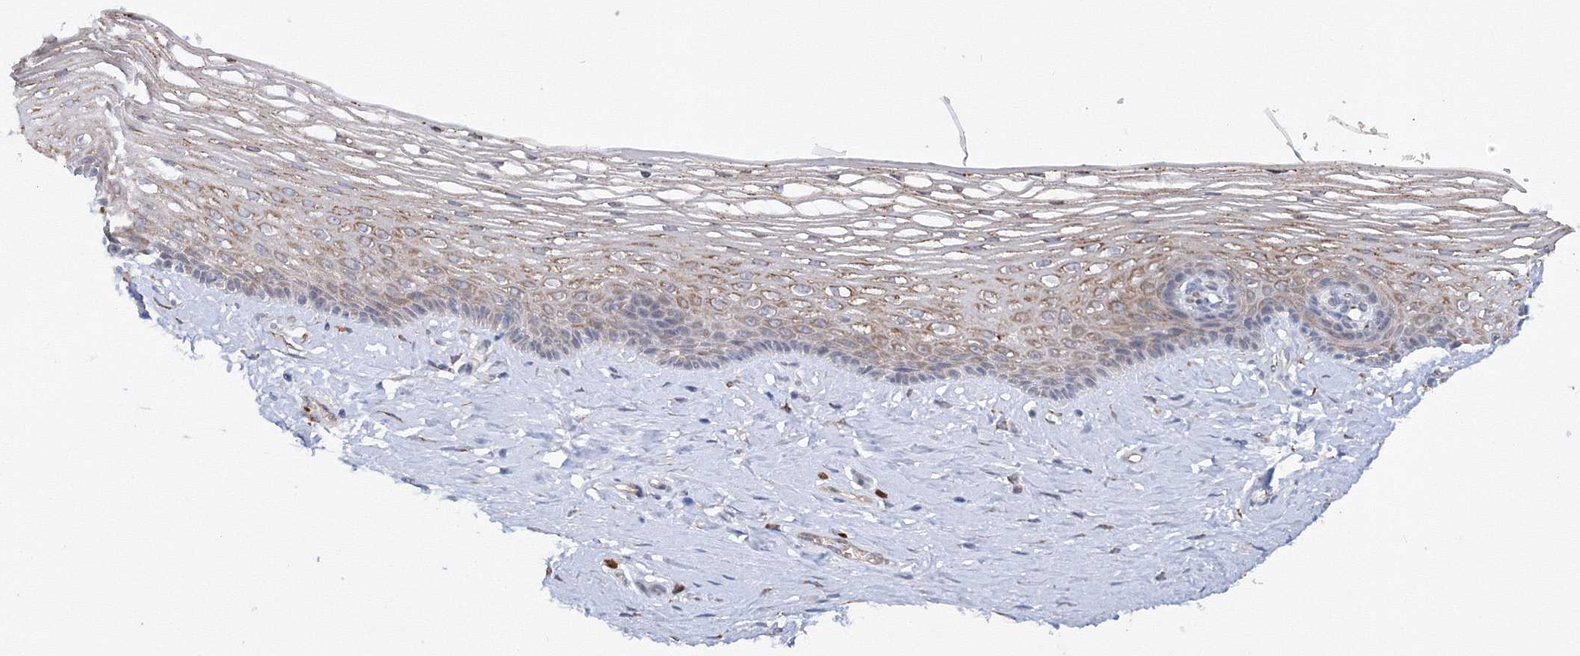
{"staining": {"intensity": "moderate", "quantity": "25%-75%", "location": "cytoplasmic/membranous"}, "tissue": "vagina", "cell_type": "Squamous epithelial cells", "image_type": "normal", "snomed": [{"axis": "morphology", "description": "Normal tissue, NOS"}, {"axis": "topography", "description": "Vagina"}], "caption": "About 25%-75% of squamous epithelial cells in benign human vagina display moderate cytoplasmic/membranous protein positivity as visualized by brown immunohistochemical staining.", "gene": "DIS3L2", "patient": {"sex": "female", "age": 46}}